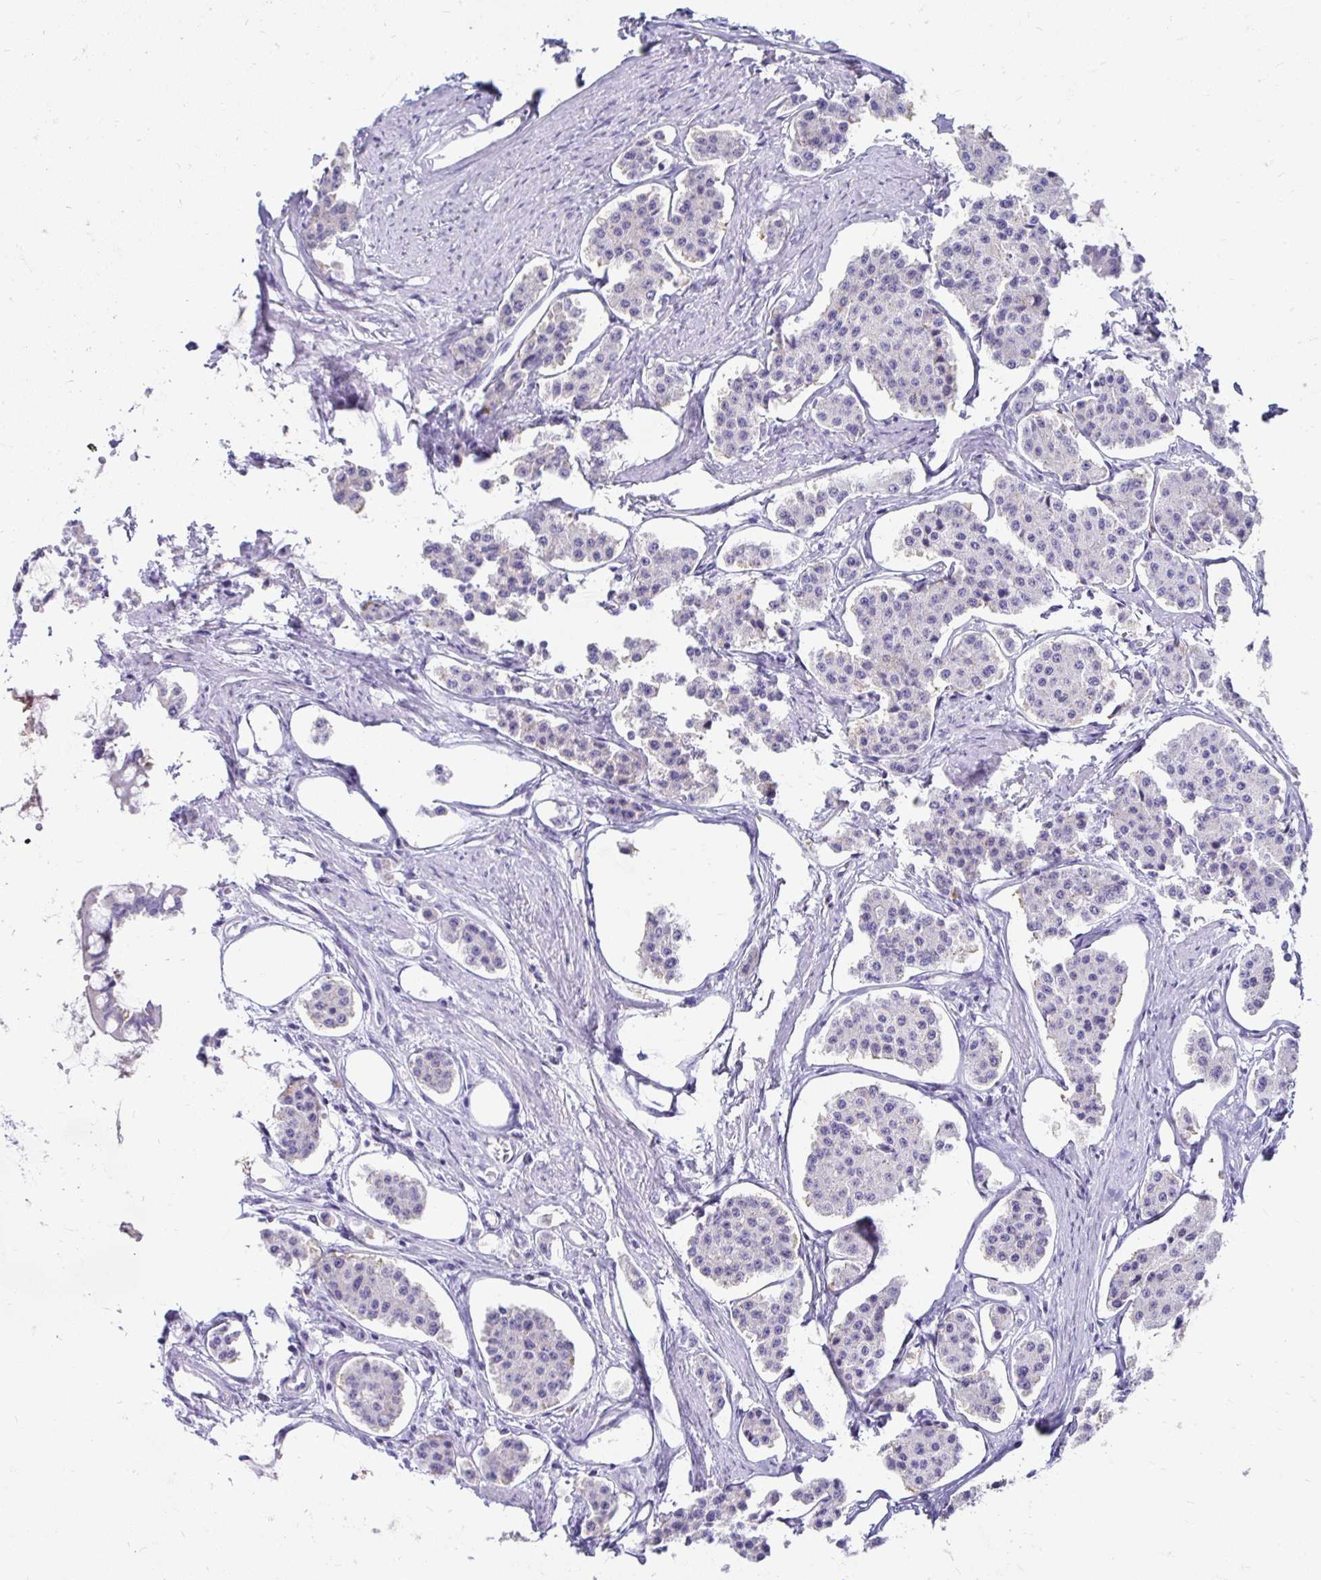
{"staining": {"intensity": "negative", "quantity": "none", "location": "none"}, "tissue": "carcinoid", "cell_type": "Tumor cells", "image_type": "cancer", "snomed": [{"axis": "morphology", "description": "Carcinoid, malignant, NOS"}, {"axis": "topography", "description": "Small intestine"}], "caption": "DAB (3,3'-diaminobenzidine) immunohistochemical staining of human carcinoid (malignant) demonstrates no significant staining in tumor cells.", "gene": "CST6", "patient": {"sex": "female", "age": 65}}